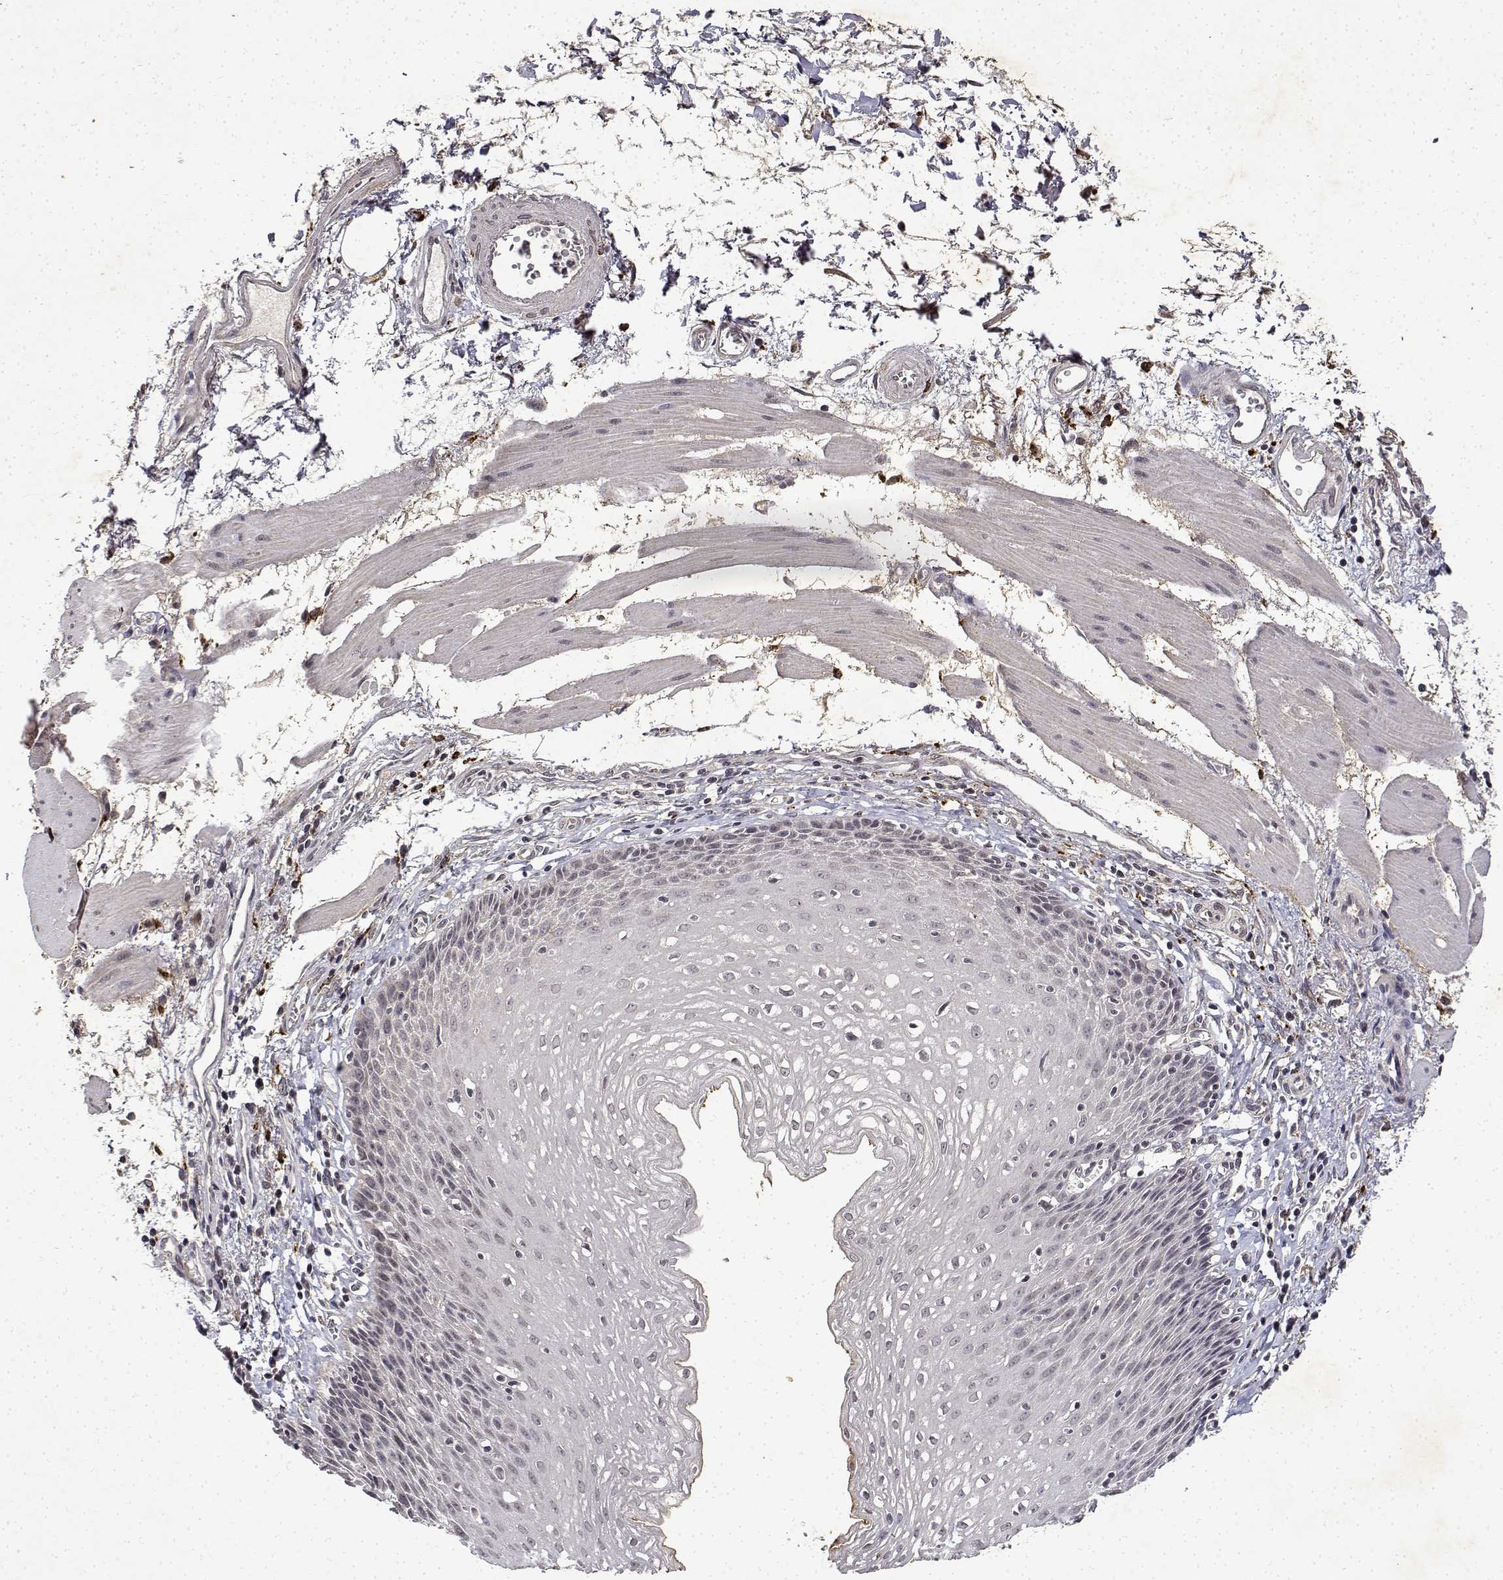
{"staining": {"intensity": "negative", "quantity": "none", "location": "none"}, "tissue": "esophagus", "cell_type": "Squamous epithelial cells", "image_type": "normal", "snomed": [{"axis": "morphology", "description": "Normal tissue, NOS"}, {"axis": "topography", "description": "Esophagus"}], "caption": "There is no significant positivity in squamous epithelial cells of esophagus. (Stains: DAB (3,3'-diaminobenzidine) immunohistochemistry with hematoxylin counter stain, Microscopy: brightfield microscopy at high magnification).", "gene": "BDNF", "patient": {"sex": "female", "age": 64}}